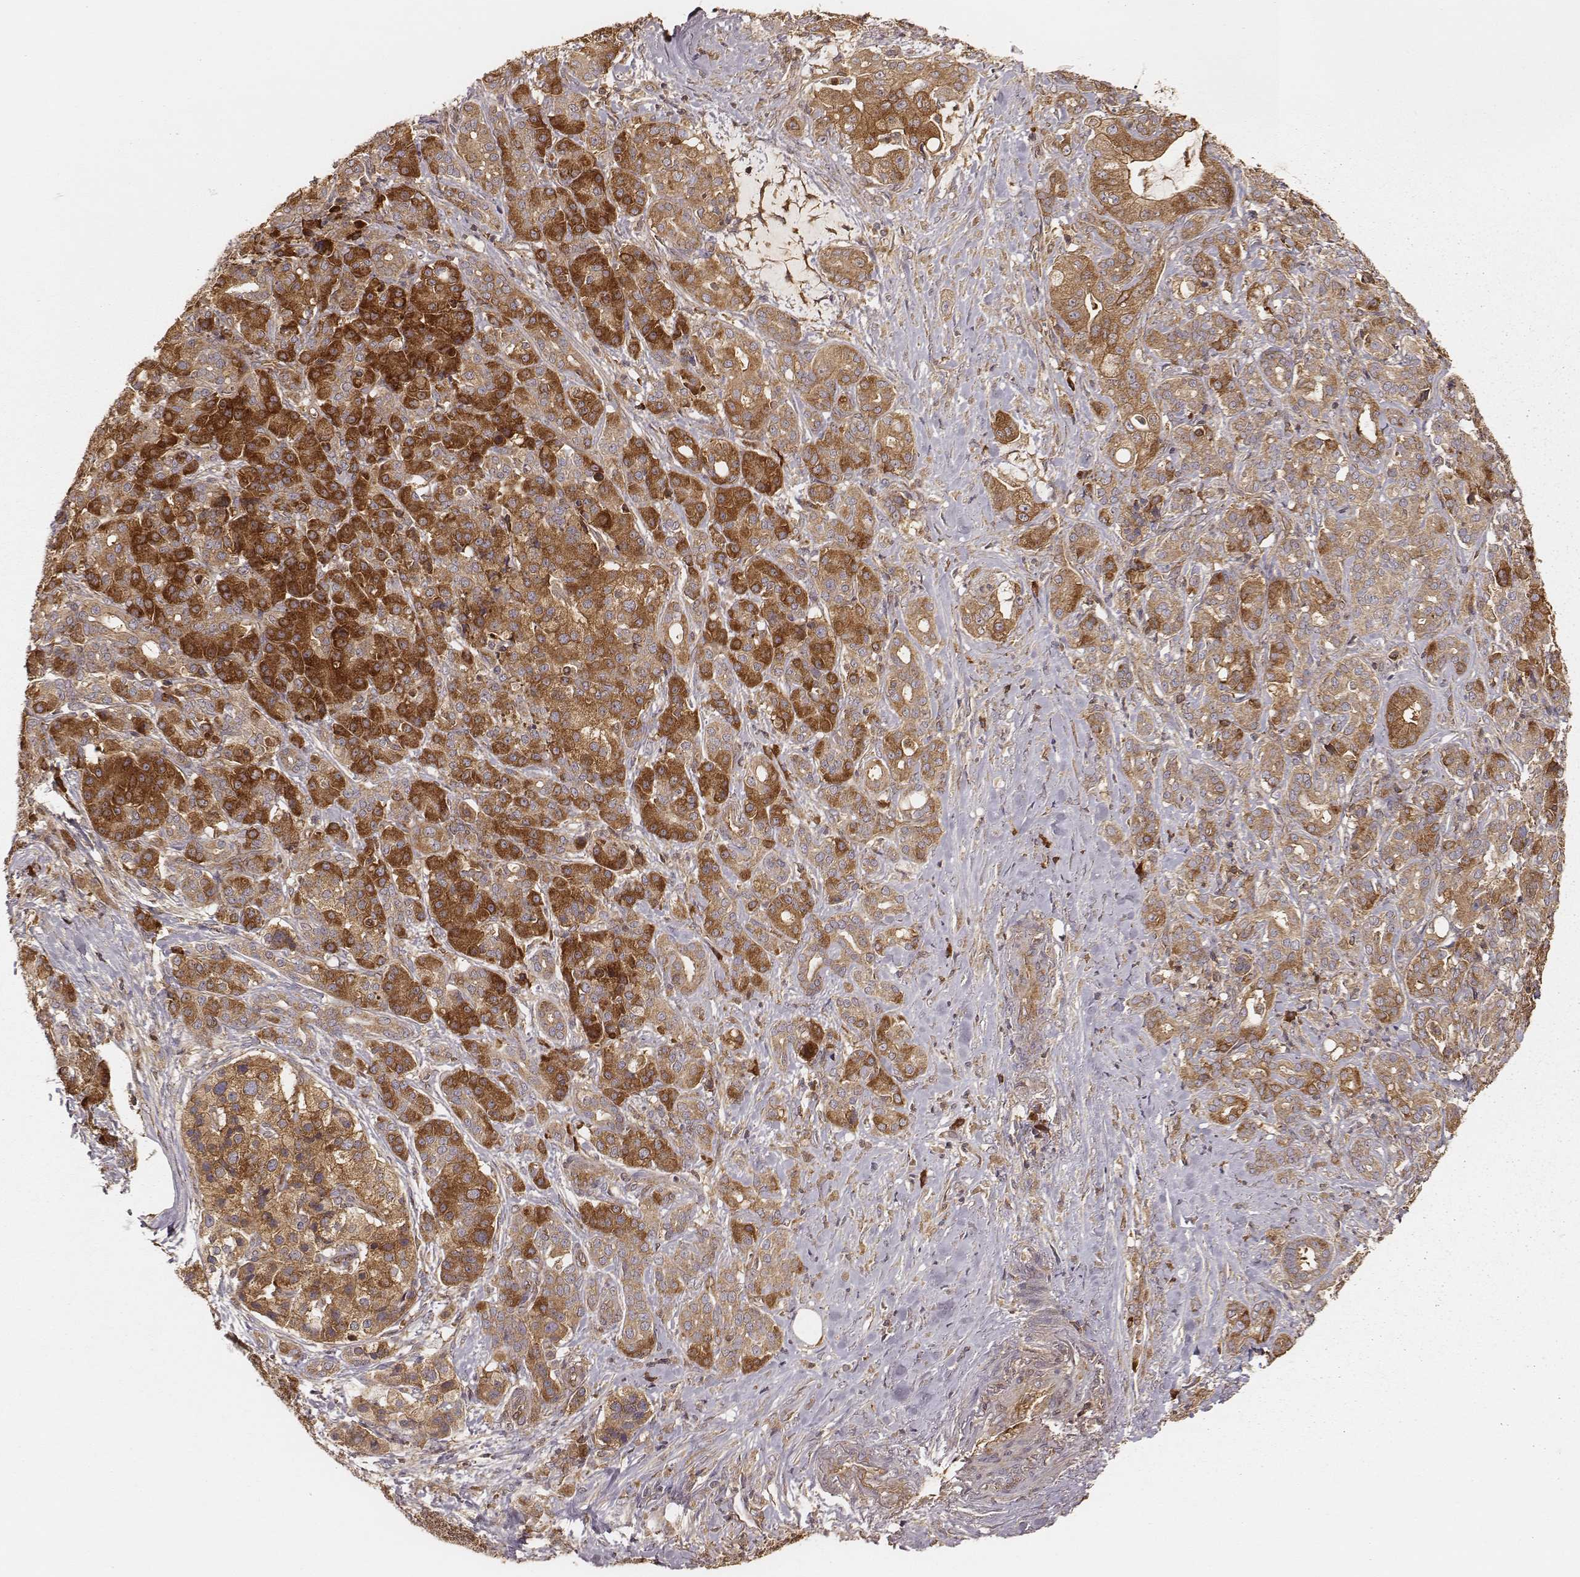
{"staining": {"intensity": "strong", "quantity": ">75%", "location": "cytoplasmic/membranous"}, "tissue": "pancreatic cancer", "cell_type": "Tumor cells", "image_type": "cancer", "snomed": [{"axis": "morphology", "description": "Normal tissue, NOS"}, {"axis": "morphology", "description": "Inflammation, NOS"}, {"axis": "morphology", "description": "Adenocarcinoma, NOS"}, {"axis": "topography", "description": "Pancreas"}], "caption": "The photomicrograph displays a brown stain indicating the presence of a protein in the cytoplasmic/membranous of tumor cells in pancreatic cancer.", "gene": "CARS1", "patient": {"sex": "male", "age": 57}}